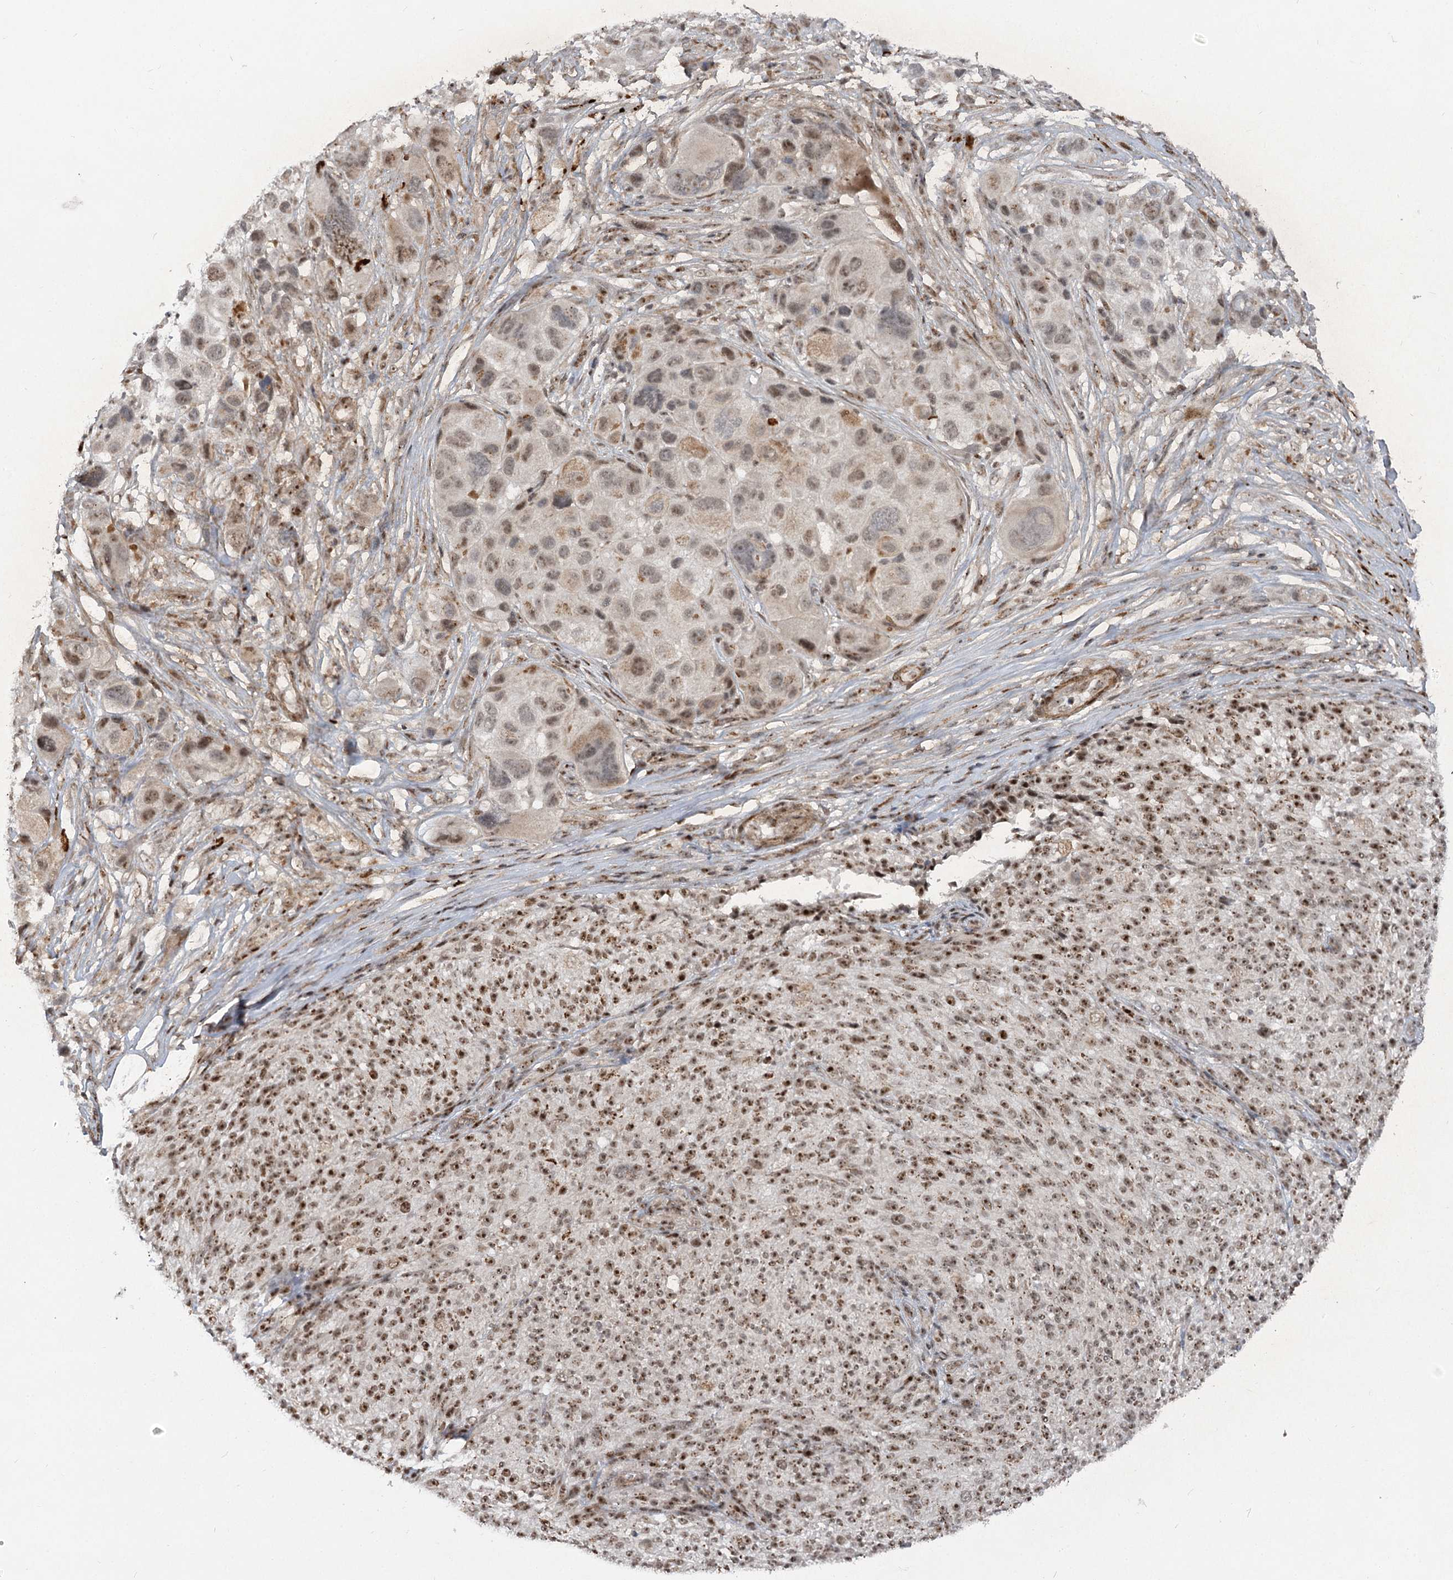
{"staining": {"intensity": "moderate", "quantity": ">75%", "location": "cytoplasmic/membranous,nuclear"}, "tissue": "melanoma", "cell_type": "Tumor cells", "image_type": "cancer", "snomed": [{"axis": "morphology", "description": "Malignant melanoma, NOS"}, {"axis": "topography", "description": "Skin of trunk"}], "caption": "Moderate cytoplasmic/membranous and nuclear staining for a protein is appreciated in approximately >75% of tumor cells of melanoma using immunohistochemistry.", "gene": "GNL3L", "patient": {"sex": "male", "age": 71}}